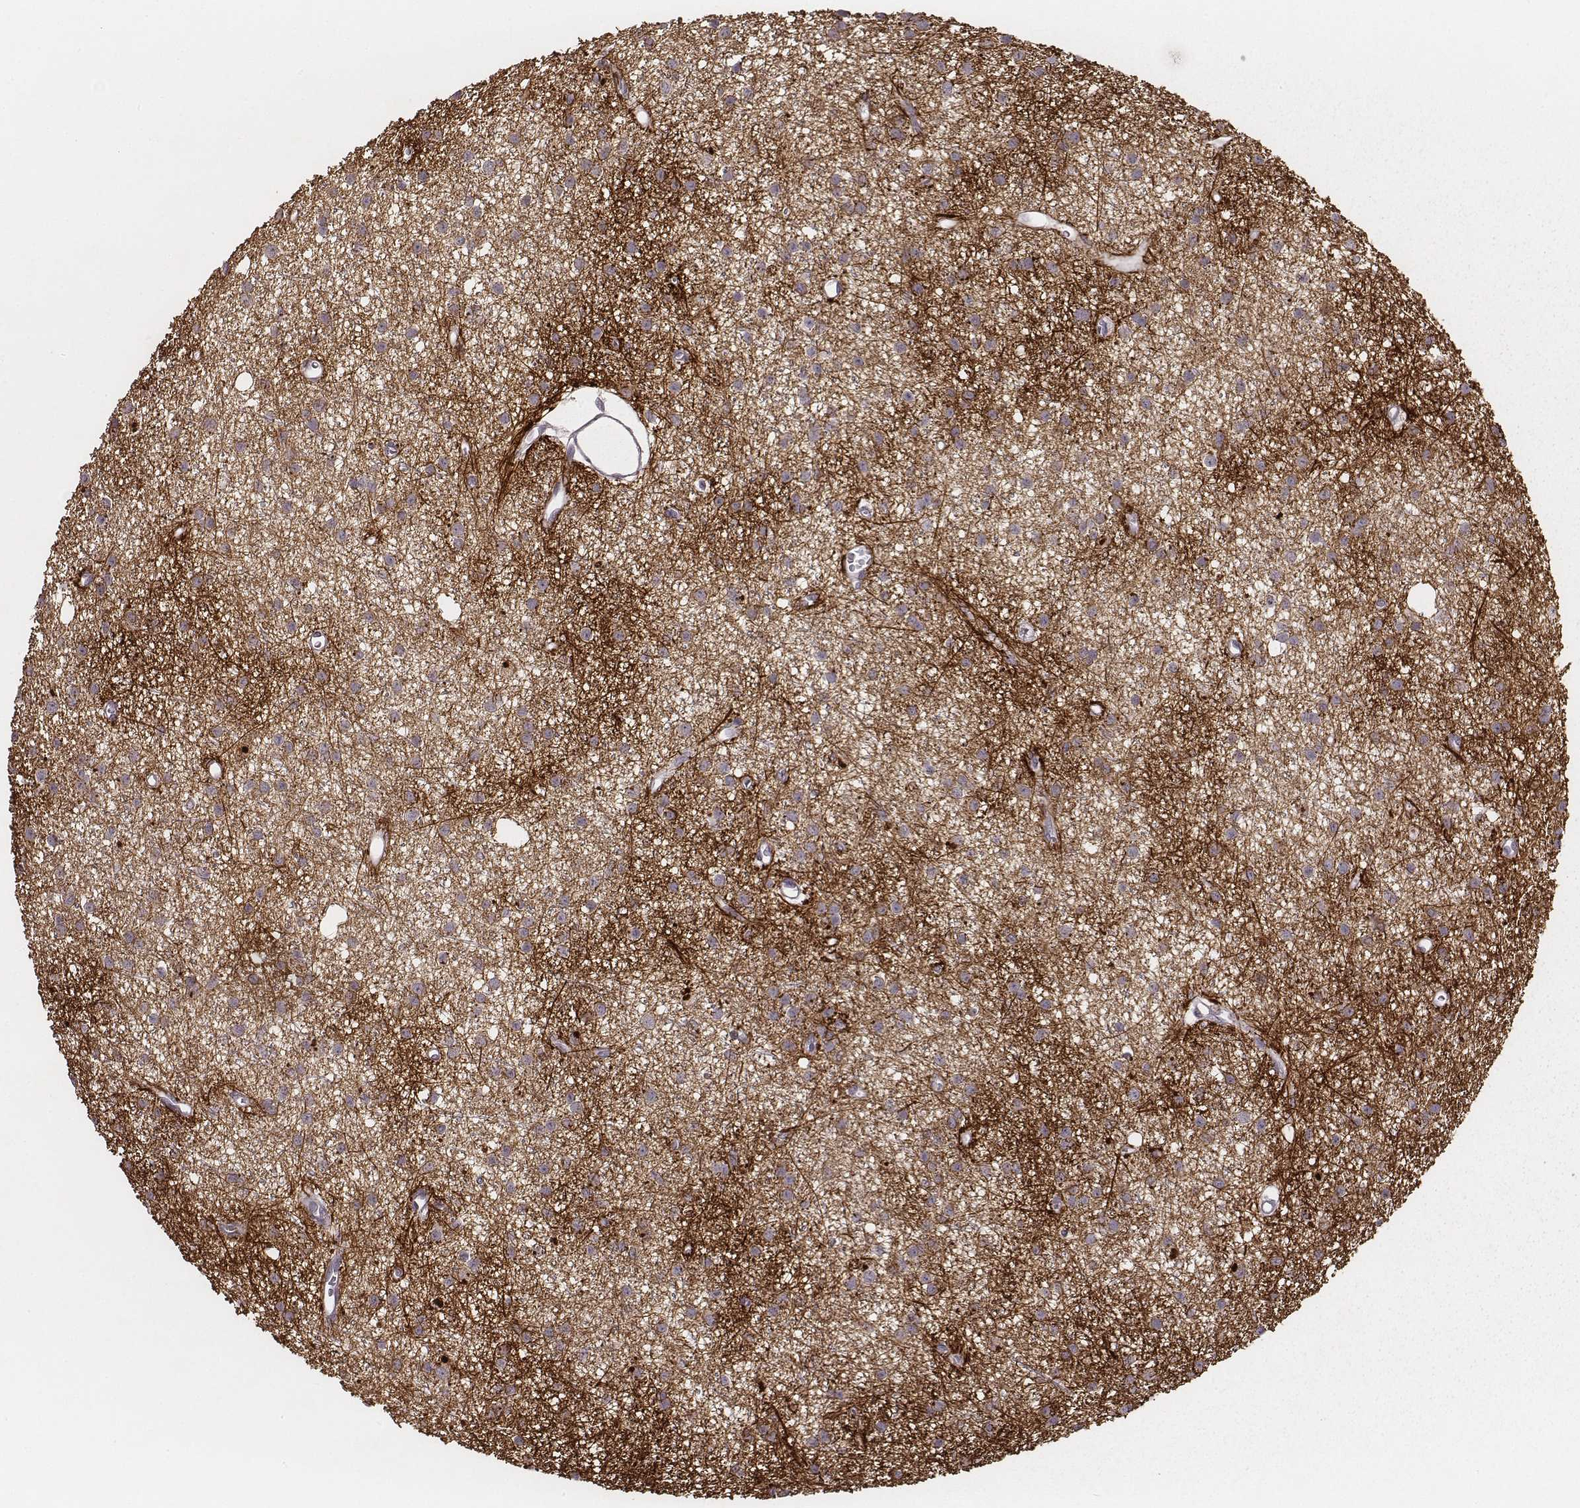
{"staining": {"intensity": "negative", "quantity": "none", "location": "none"}, "tissue": "glioma", "cell_type": "Tumor cells", "image_type": "cancer", "snomed": [{"axis": "morphology", "description": "Glioma, malignant, Low grade"}, {"axis": "topography", "description": "Brain"}], "caption": "Malignant glioma (low-grade) stained for a protein using immunohistochemistry (IHC) shows no positivity tumor cells.", "gene": "SLC7A4", "patient": {"sex": "male", "age": 27}}